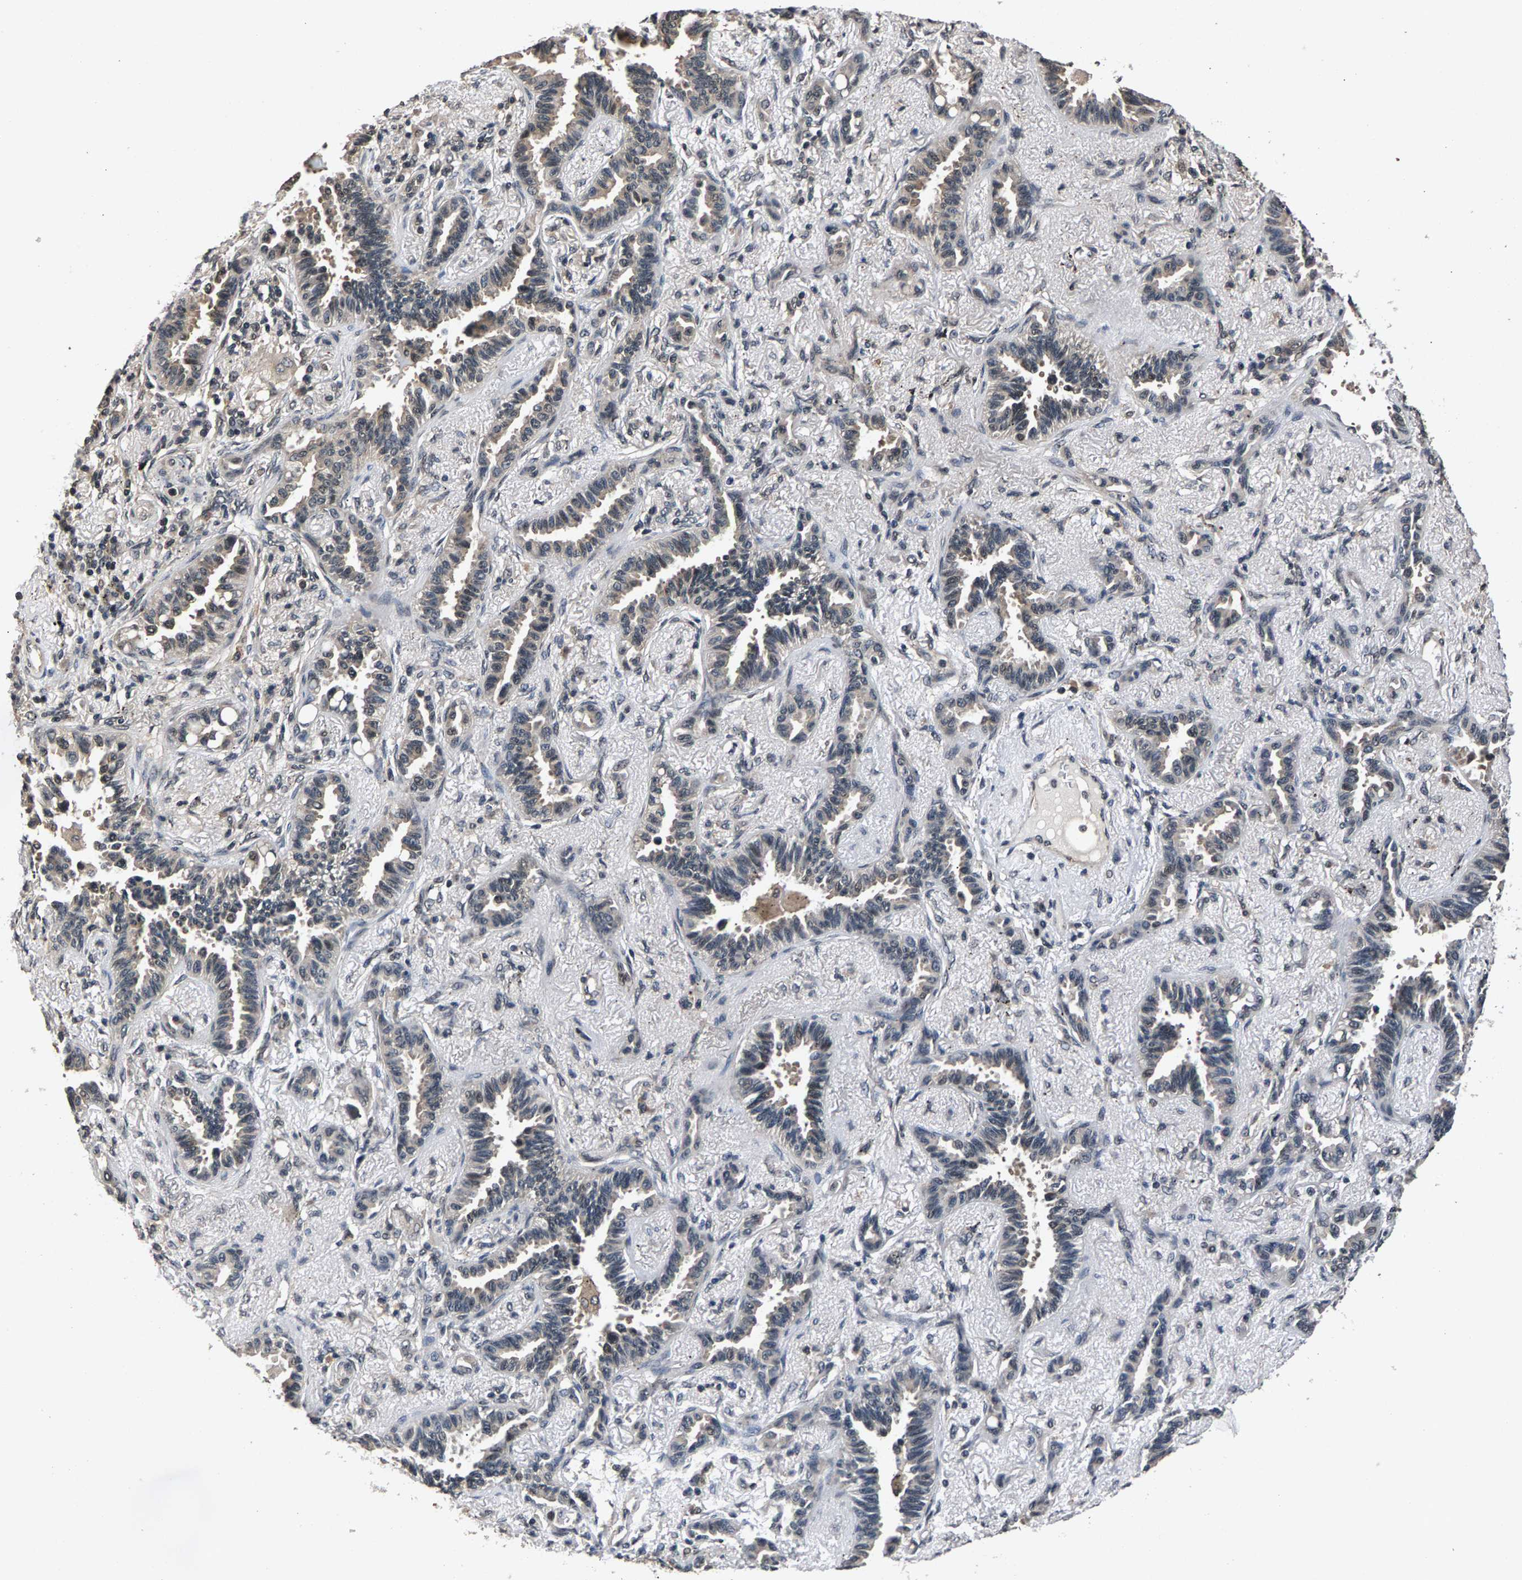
{"staining": {"intensity": "weak", "quantity": "<25%", "location": "nuclear"}, "tissue": "lung cancer", "cell_type": "Tumor cells", "image_type": "cancer", "snomed": [{"axis": "morphology", "description": "Adenocarcinoma, NOS"}, {"axis": "topography", "description": "Lung"}], "caption": "High power microscopy micrograph of an immunohistochemistry (IHC) micrograph of adenocarcinoma (lung), revealing no significant staining in tumor cells.", "gene": "RBM33", "patient": {"sex": "male", "age": 59}}